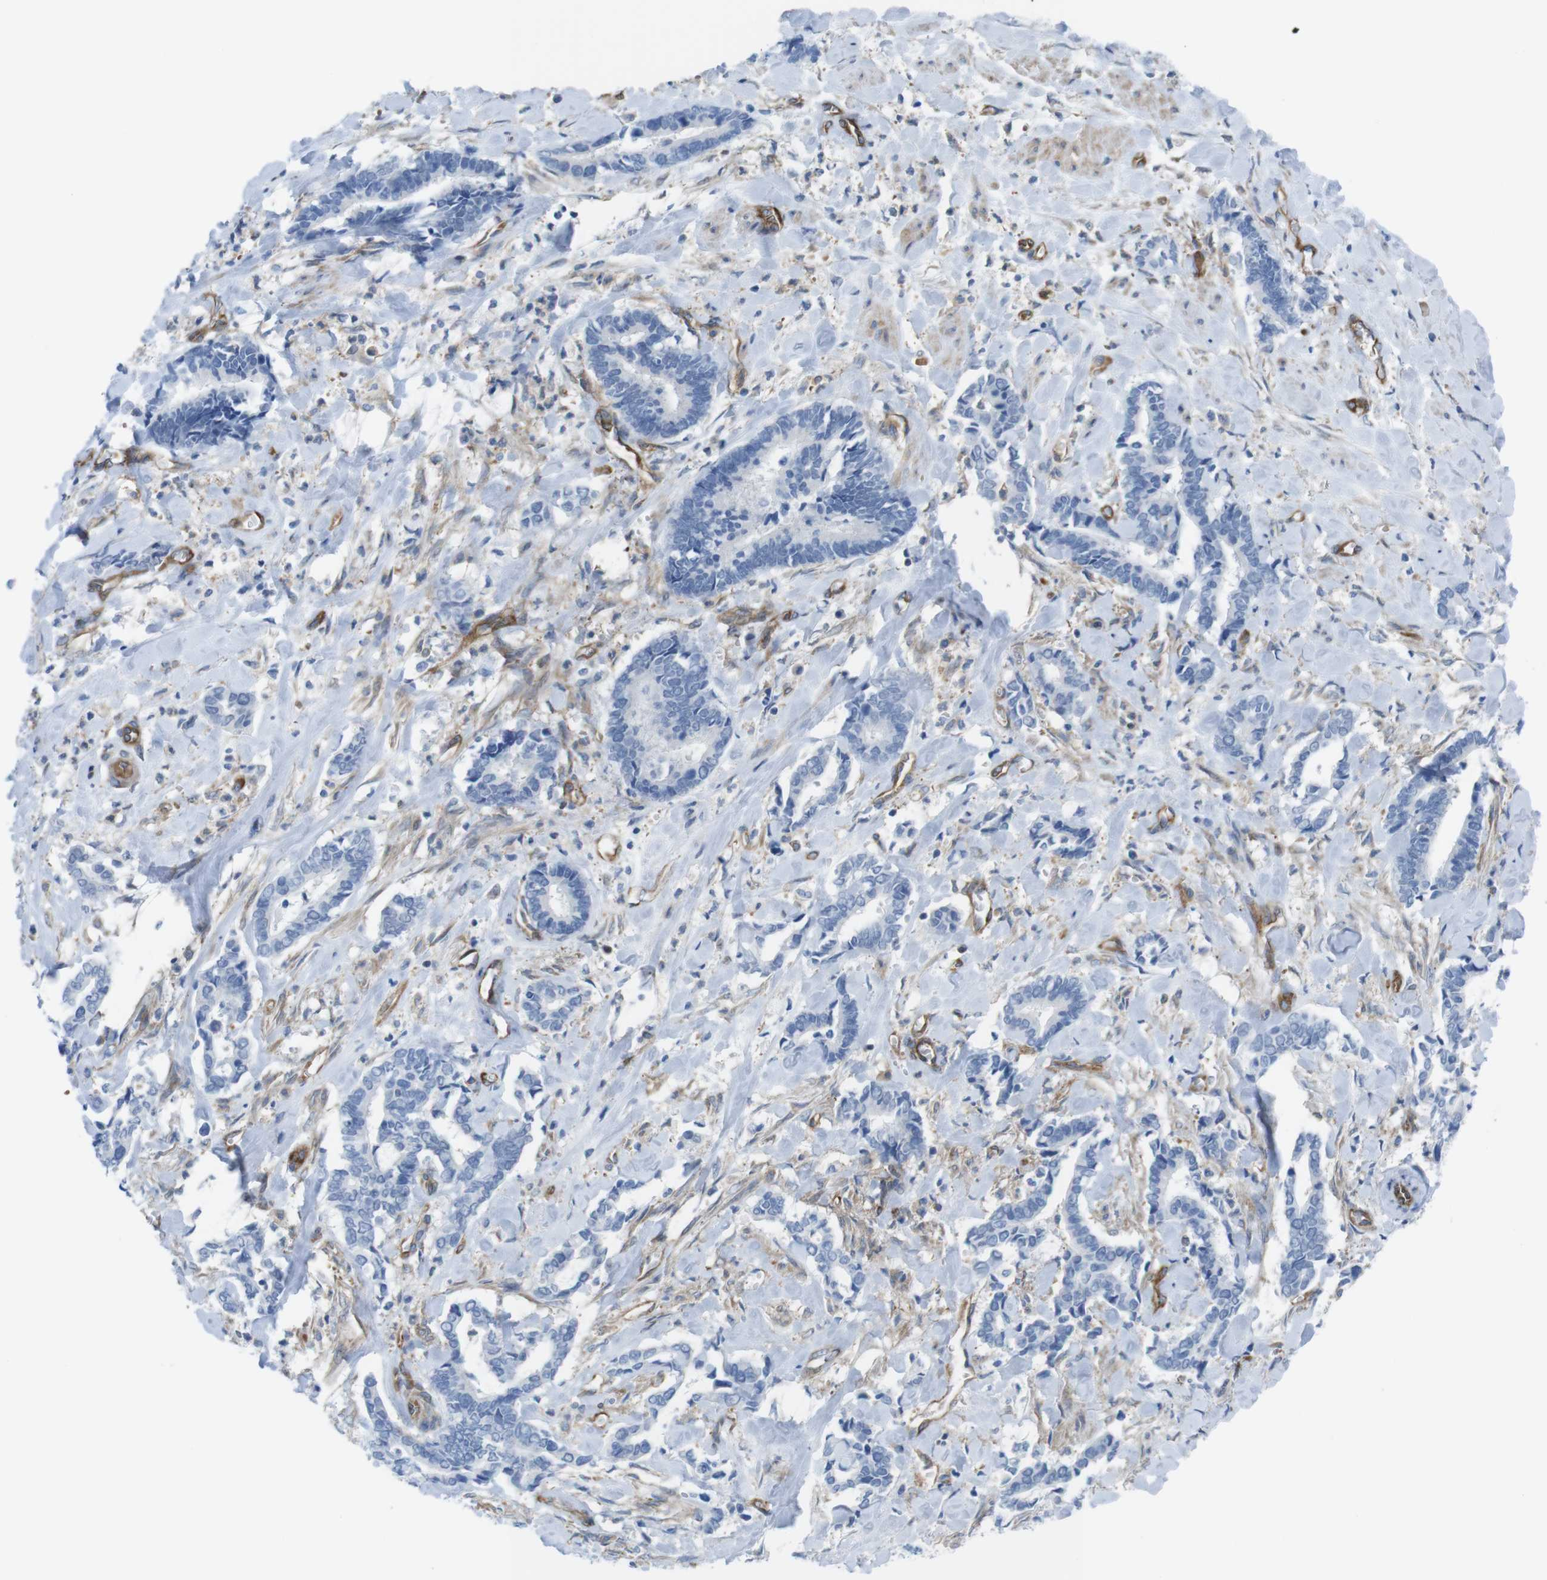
{"staining": {"intensity": "negative", "quantity": "none", "location": "none"}, "tissue": "cervical cancer", "cell_type": "Tumor cells", "image_type": "cancer", "snomed": [{"axis": "morphology", "description": "Adenocarcinoma, NOS"}, {"axis": "topography", "description": "Cervix"}], "caption": "Immunohistochemical staining of human adenocarcinoma (cervical) exhibits no significant staining in tumor cells. Nuclei are stained in blue.", "gene": "DIAPH2", "patient": {"sex": "female", "age": 44}}